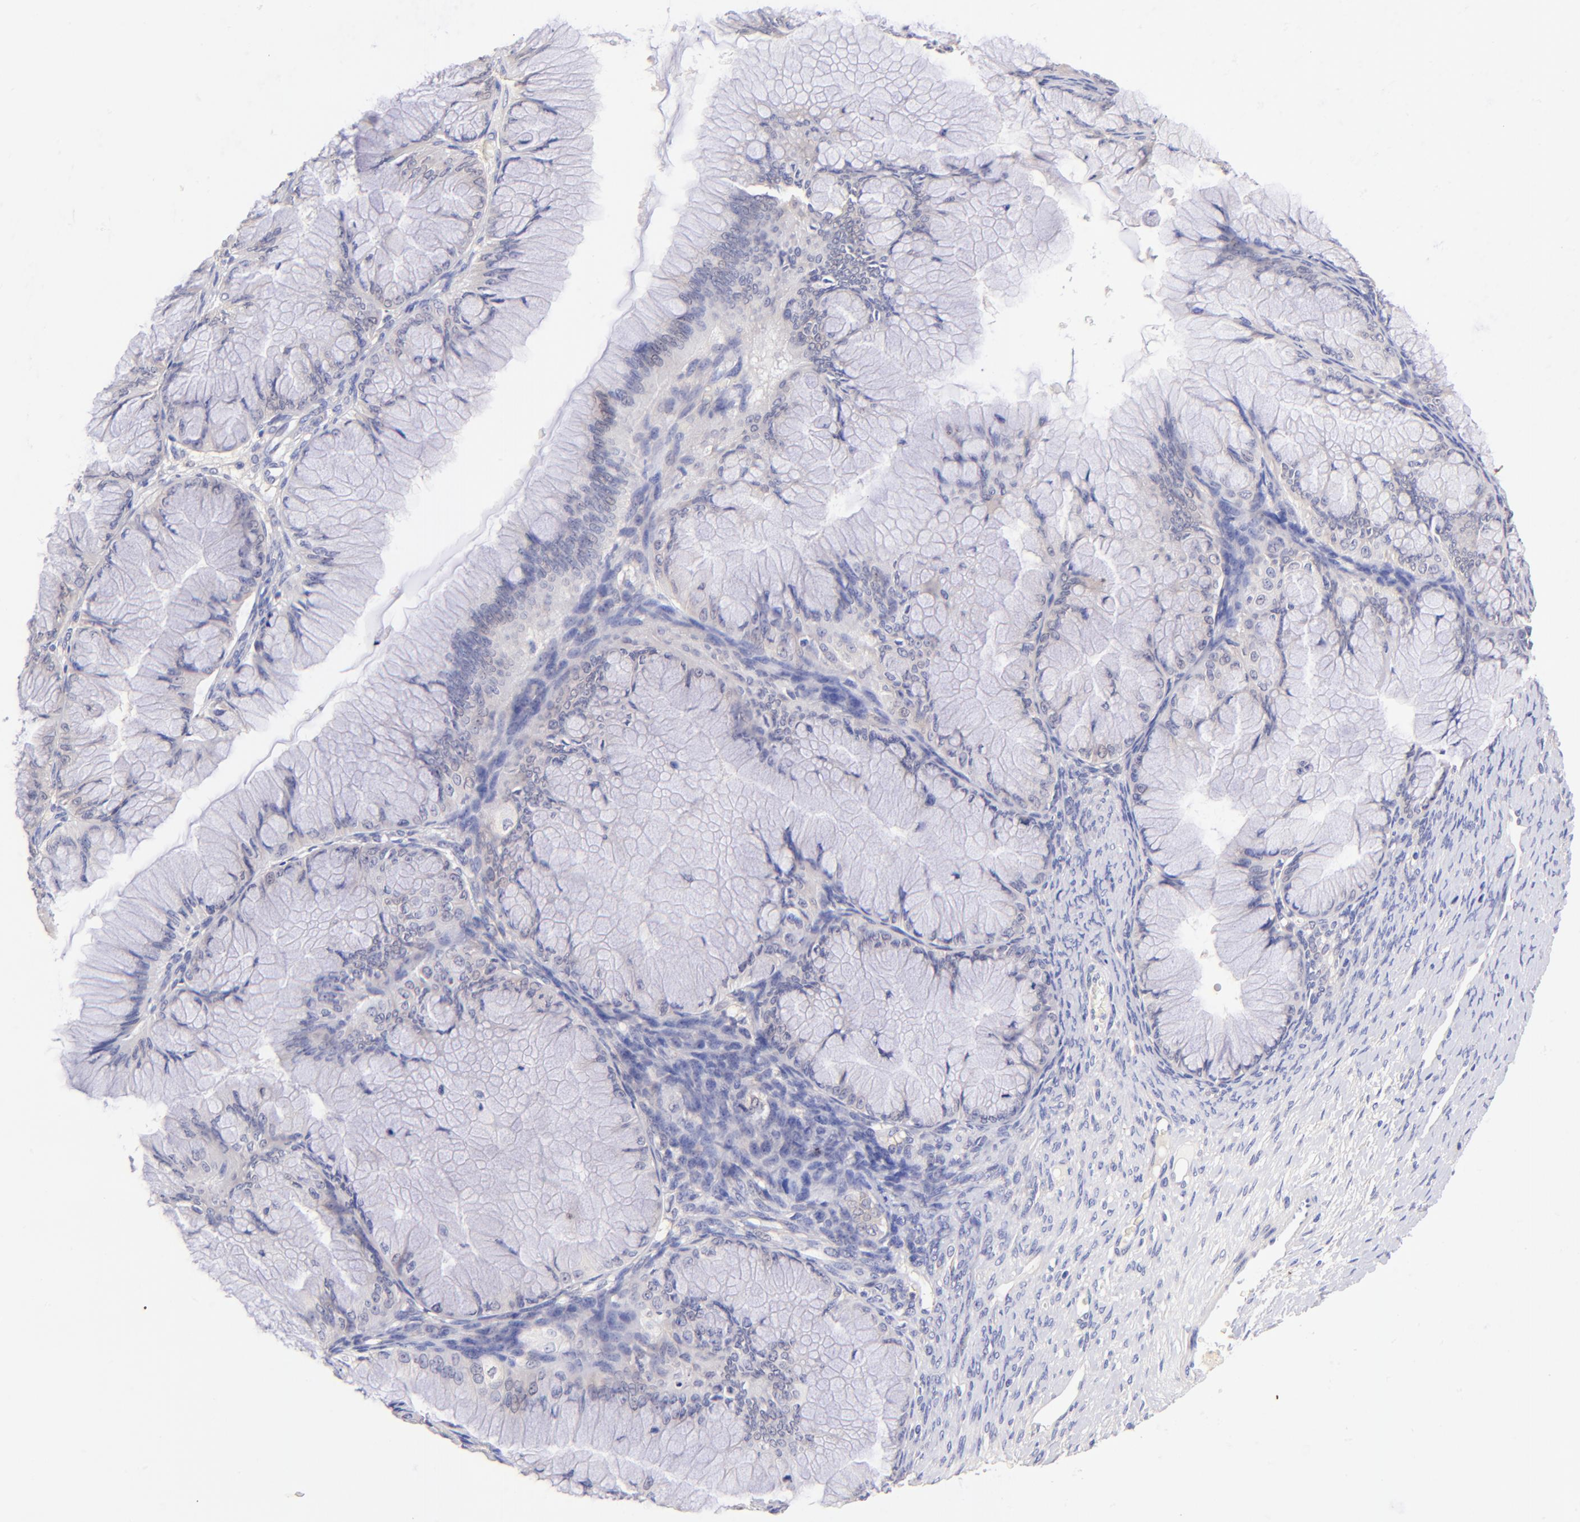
{"staining": {"intensity": "weak", "quantity": "<25%", "location": "cytoplasmic/membranous"}, "tissue": "ovarian cancer", "cell_type": "Tumor cells", "image_type": "cancer", "snomed": [{"axis": "morphology", "description": "Cystadenocarcinoma, mucinous, NOS"}, {"axis": "topography", "description": "Ovary"}], "caption": "High magnification brightfield microscopy of mucinous cystadenocarcinoma (ovarian) stained with DAB (brown) and counterstained with hematoxylin (blue): tumor cells show no significant staining.", "gene": "RPL11", "patient": {"sex": "female", "age": 63}}